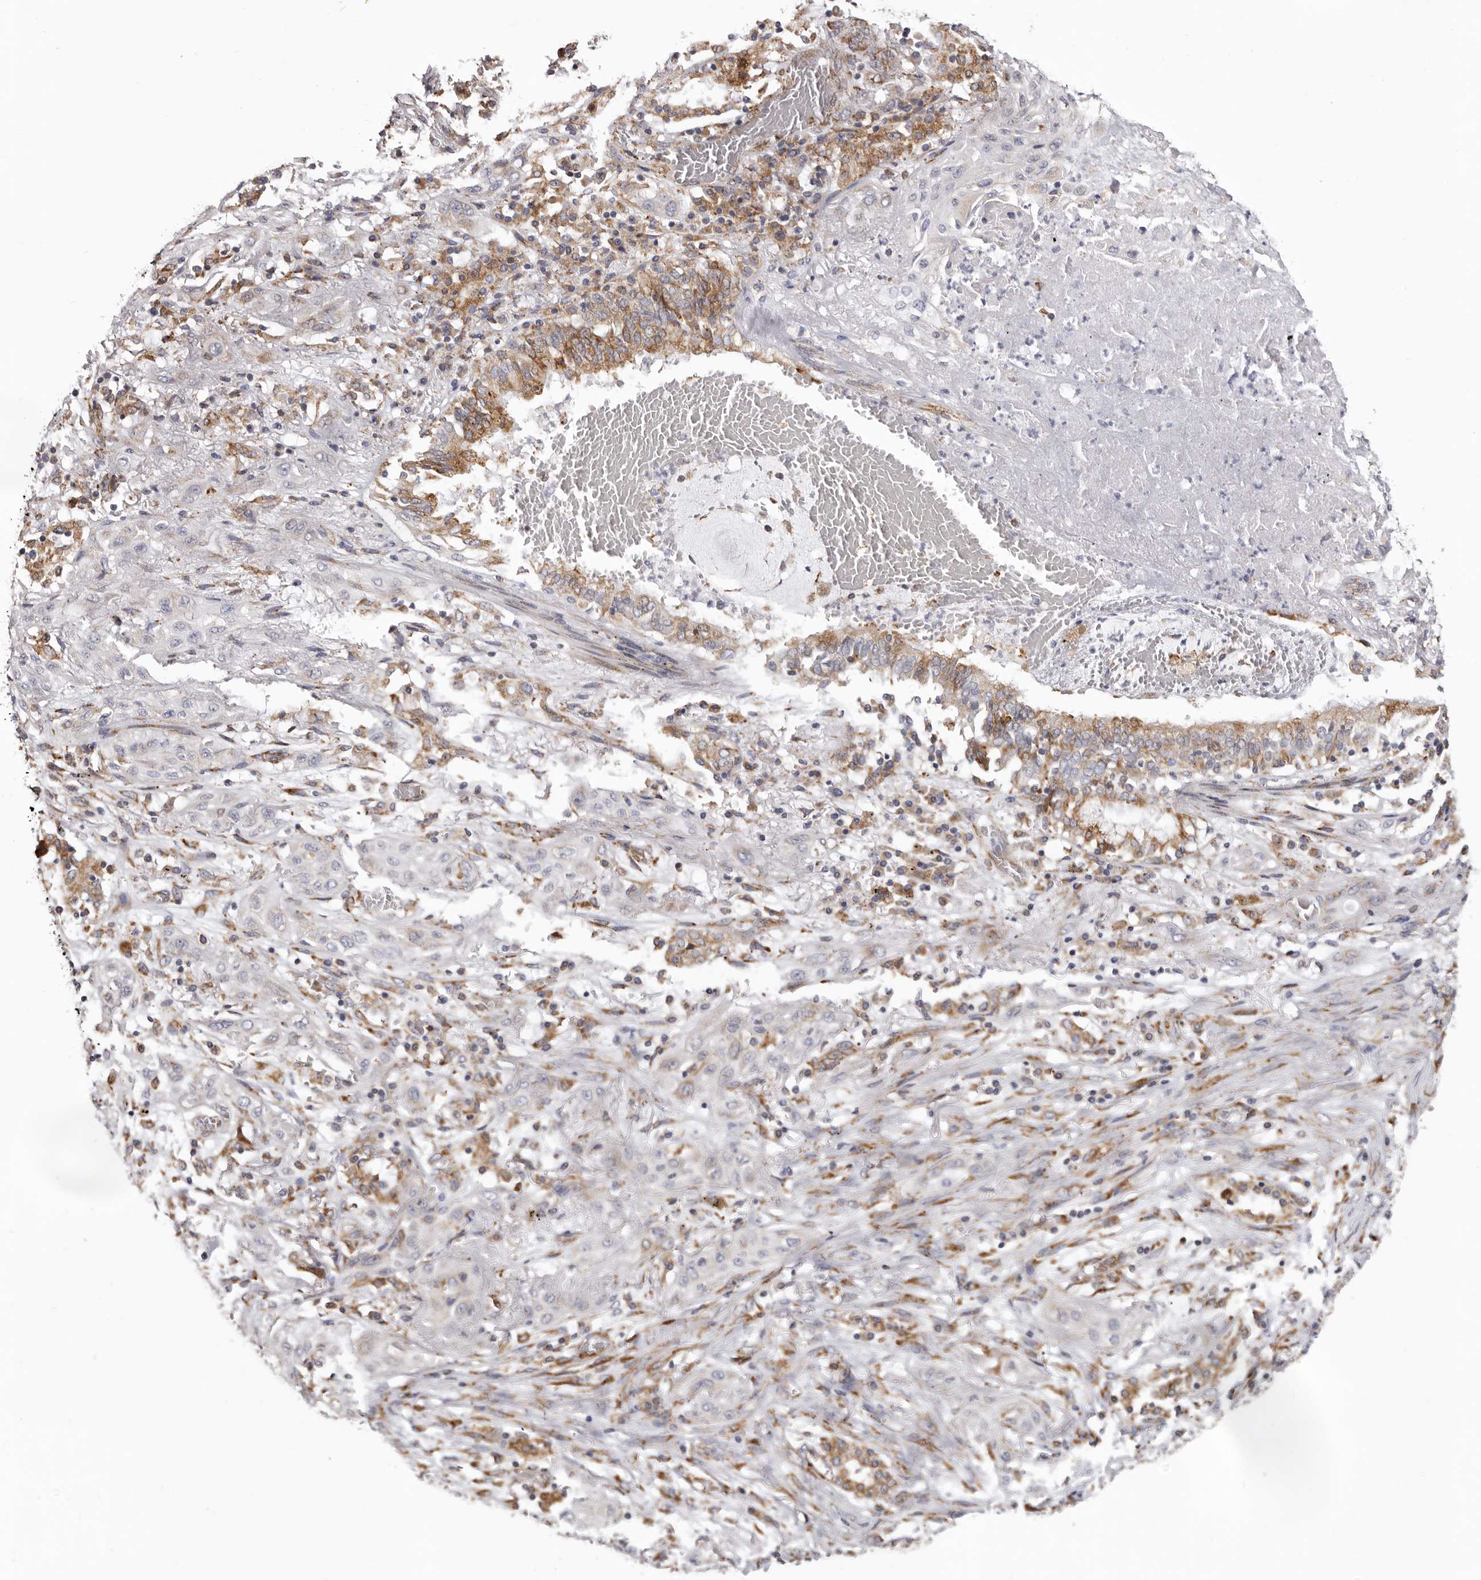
{"staining": {"intensity": "negative", "quantity": "none", "location": "none"}, "tissue": "lung cancer", "cell_type": "Tumor cells", "image_type": "cancer", "snomed": [{"axis": "morphology", "description": "Squamous cell carcinoma, NOS"}, {"axis": "topography", "description": "Lung"}], "caption": "IHC image of human lung cancer (squamous cell carcinoma) stained for a protein (brown), which shows no expression in tumor cells. The staining is performed using DAB (3,3'-diaminobenzidine) brown chromogen with nuclei counter-stained in using hematoxylin.", "gene": "PIGX", "patient": {"sex": "female", "age": 47}}